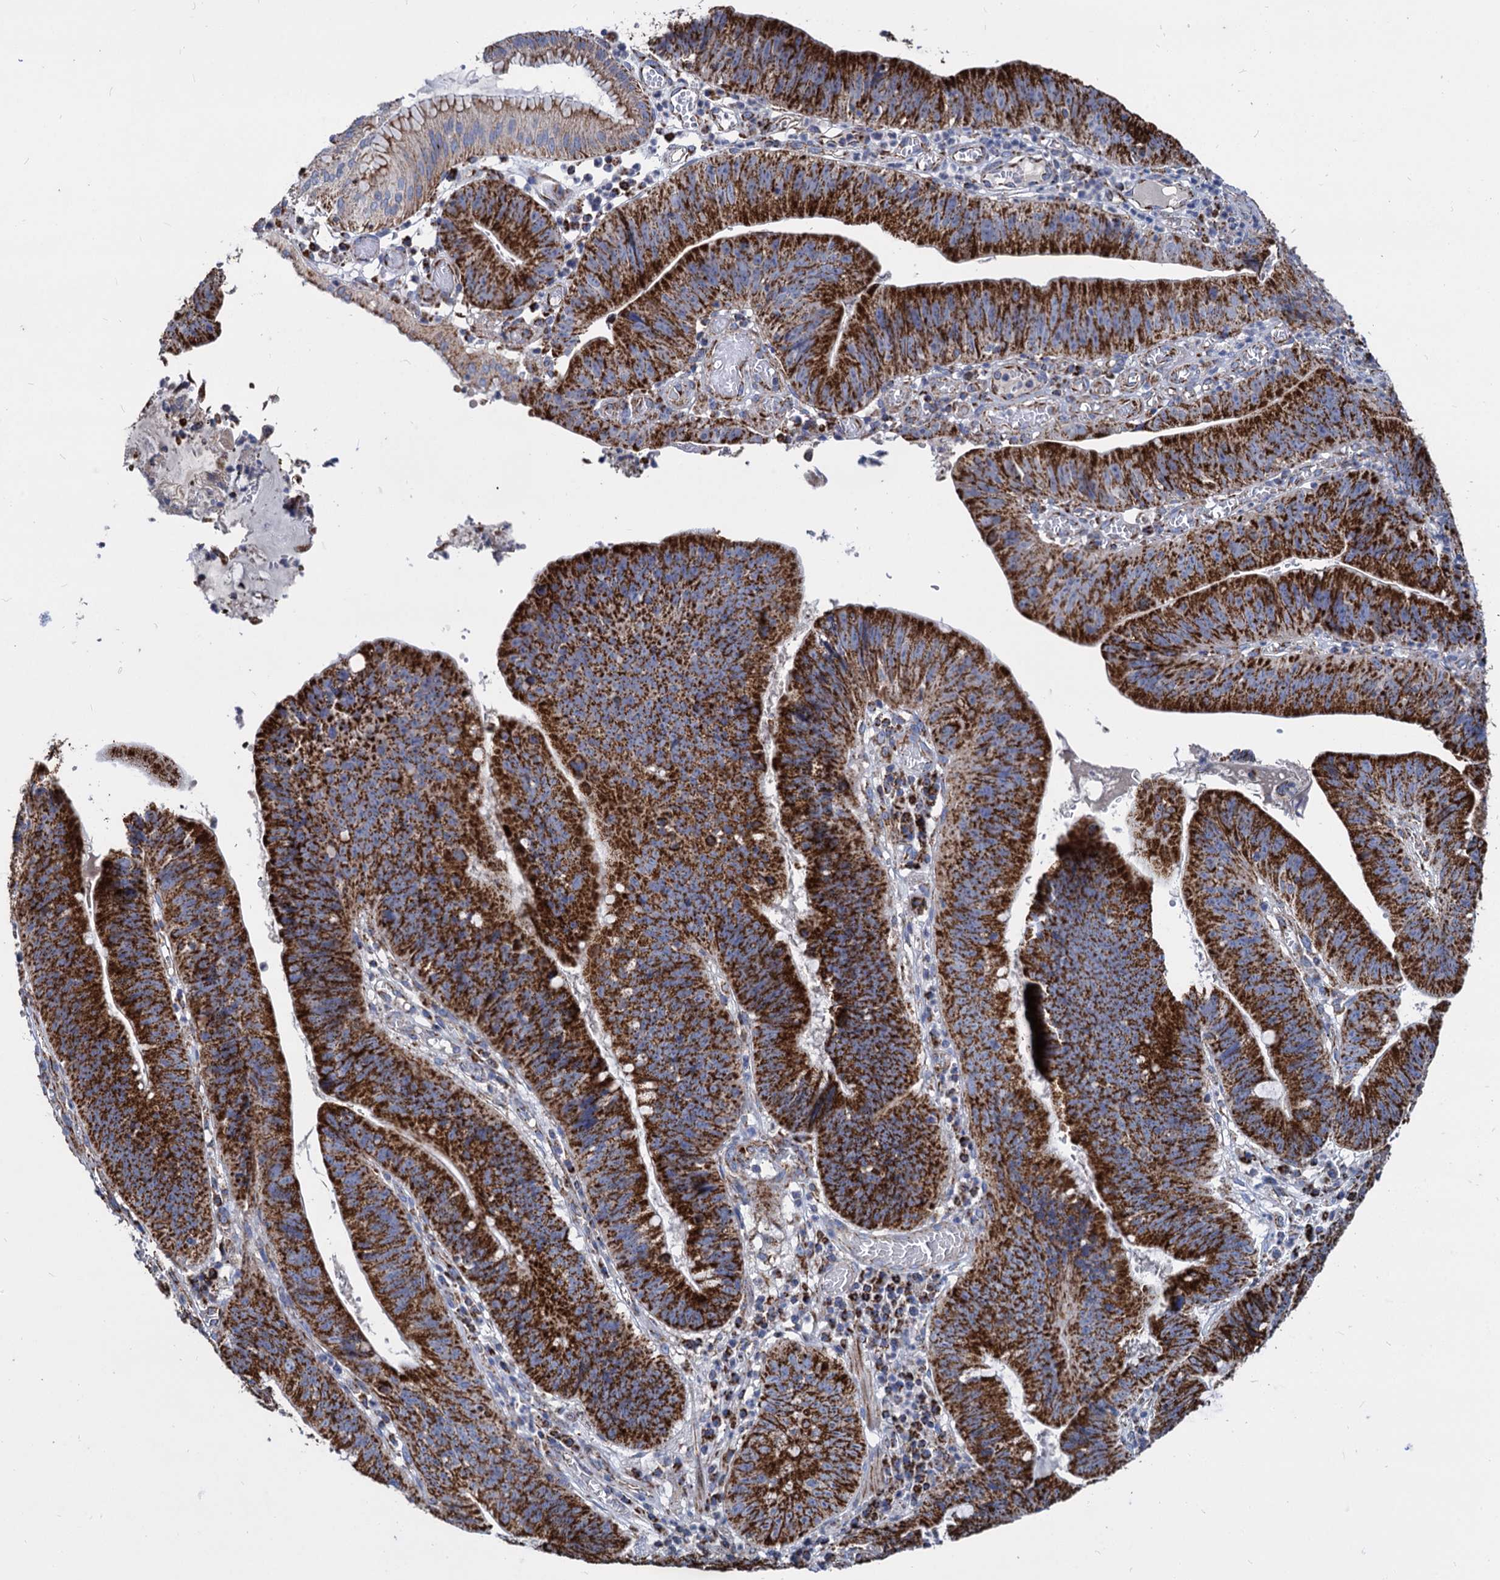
{"staining": {"intensity": "strong", "quantity": ">75%", "location": "cytoplasmic/membranous"}, "tissue": "stomach cancer", "cell_type": "Tumor cells", "image_type": "cancer", "snomed": [{"axis": "morphology", "description": "Adenocarcinoma, NOS"}, {"axis": "topography", "description": "Stomach"}], "caption": "A brown stain shows strong cytoplasmic/membranous staining of a protein in stomach cancer (adenocarcinoma) tumor cells.", "gene": "TIMM10", "patient": {"sex": "male", "age": 59}}